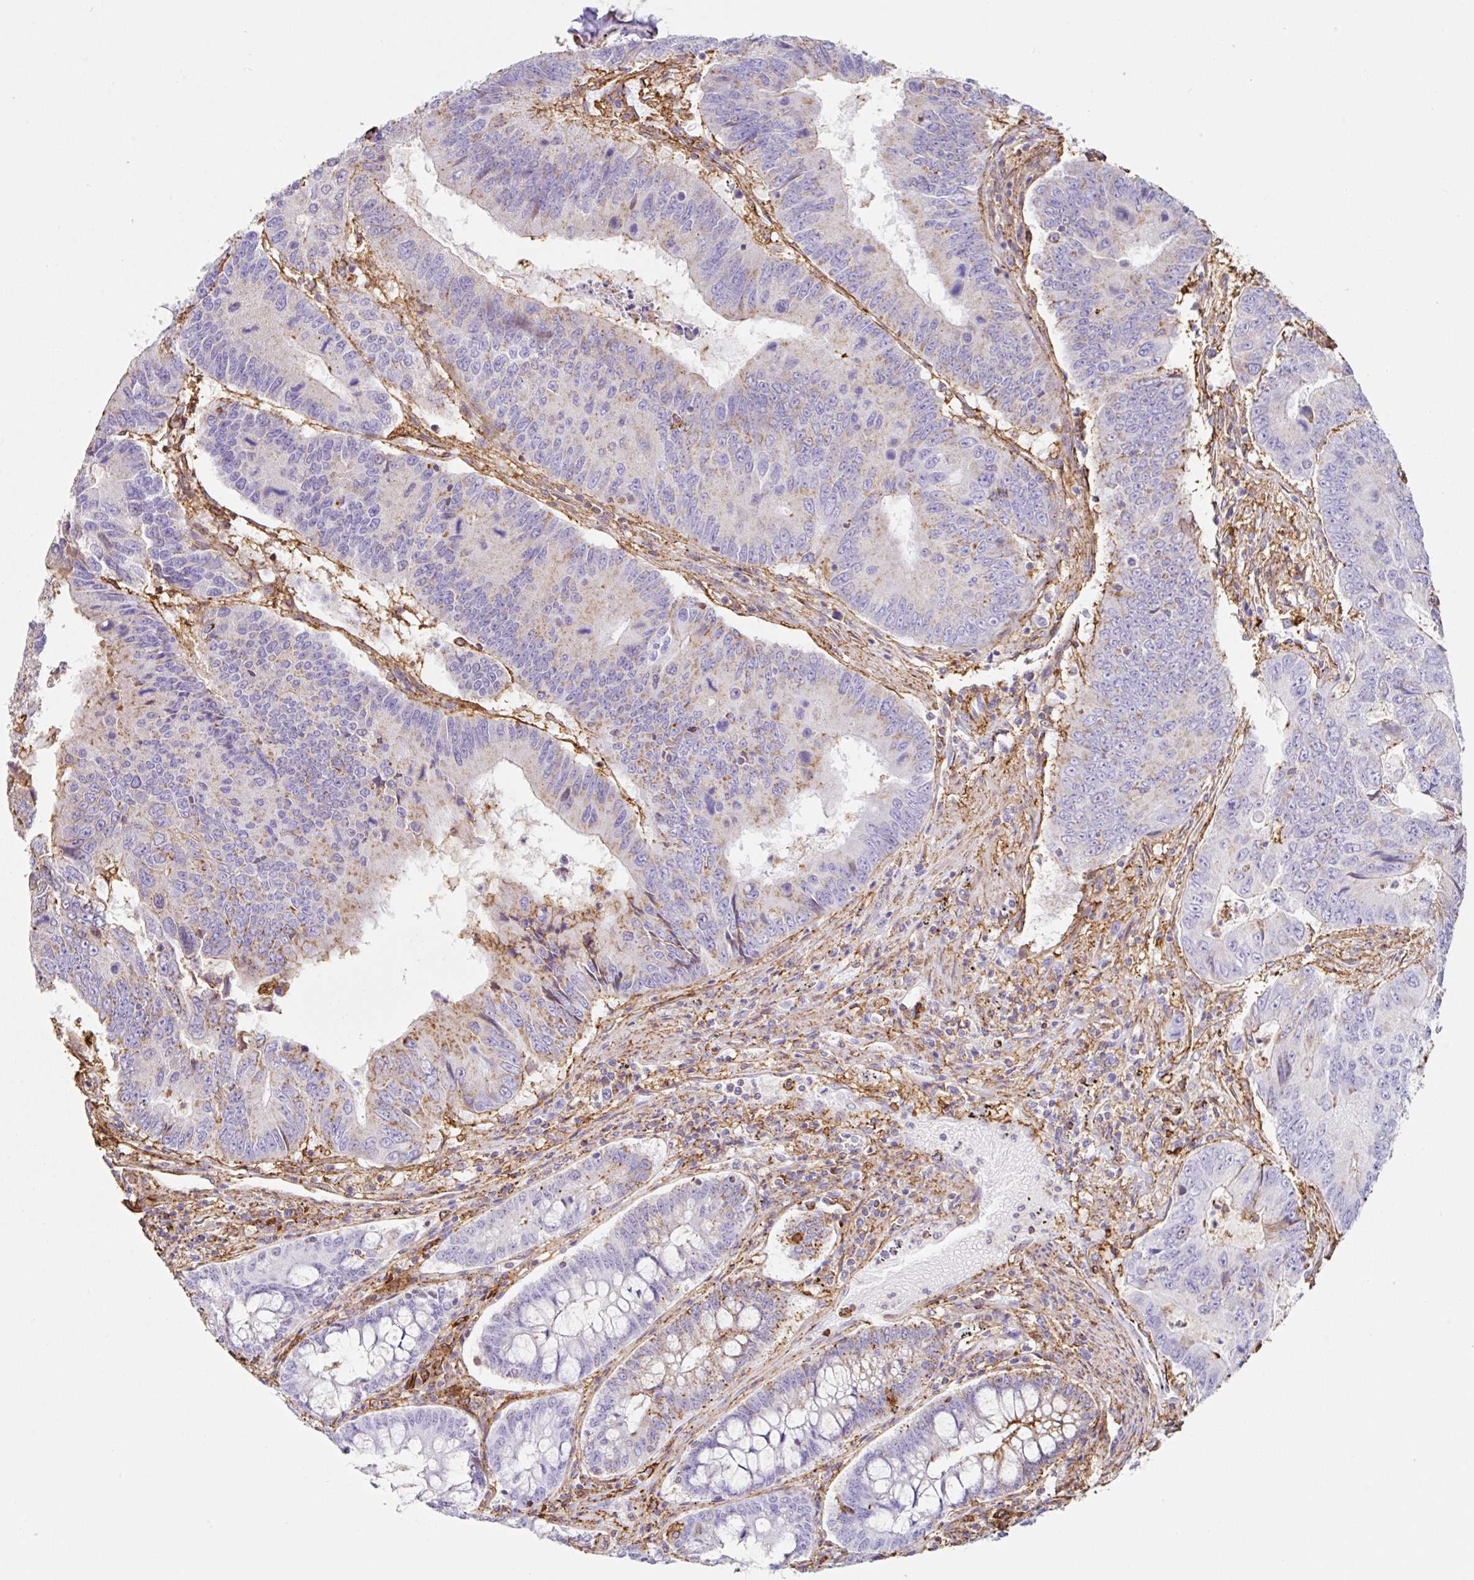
{"staining": {"intensity": "negative", "quantity": "none", "location": "none"}, "tissue": "colorectal cancer", "cell_type": "Tumor cells", "image_type": "cancer", "snomed": [{"axis": "morphology", "description": "Adenocarcinoma, NOS"}, {"axis": "topography", "description": "Colon"}], "caption": "The immunohistochemistry (IHC) histopathology image has no significant expression in tumor cells of colorectal cancer (adenocarcinoma) tissue.", "gene": "MTTP", "patient": {"sex": "male", "age": 53}}